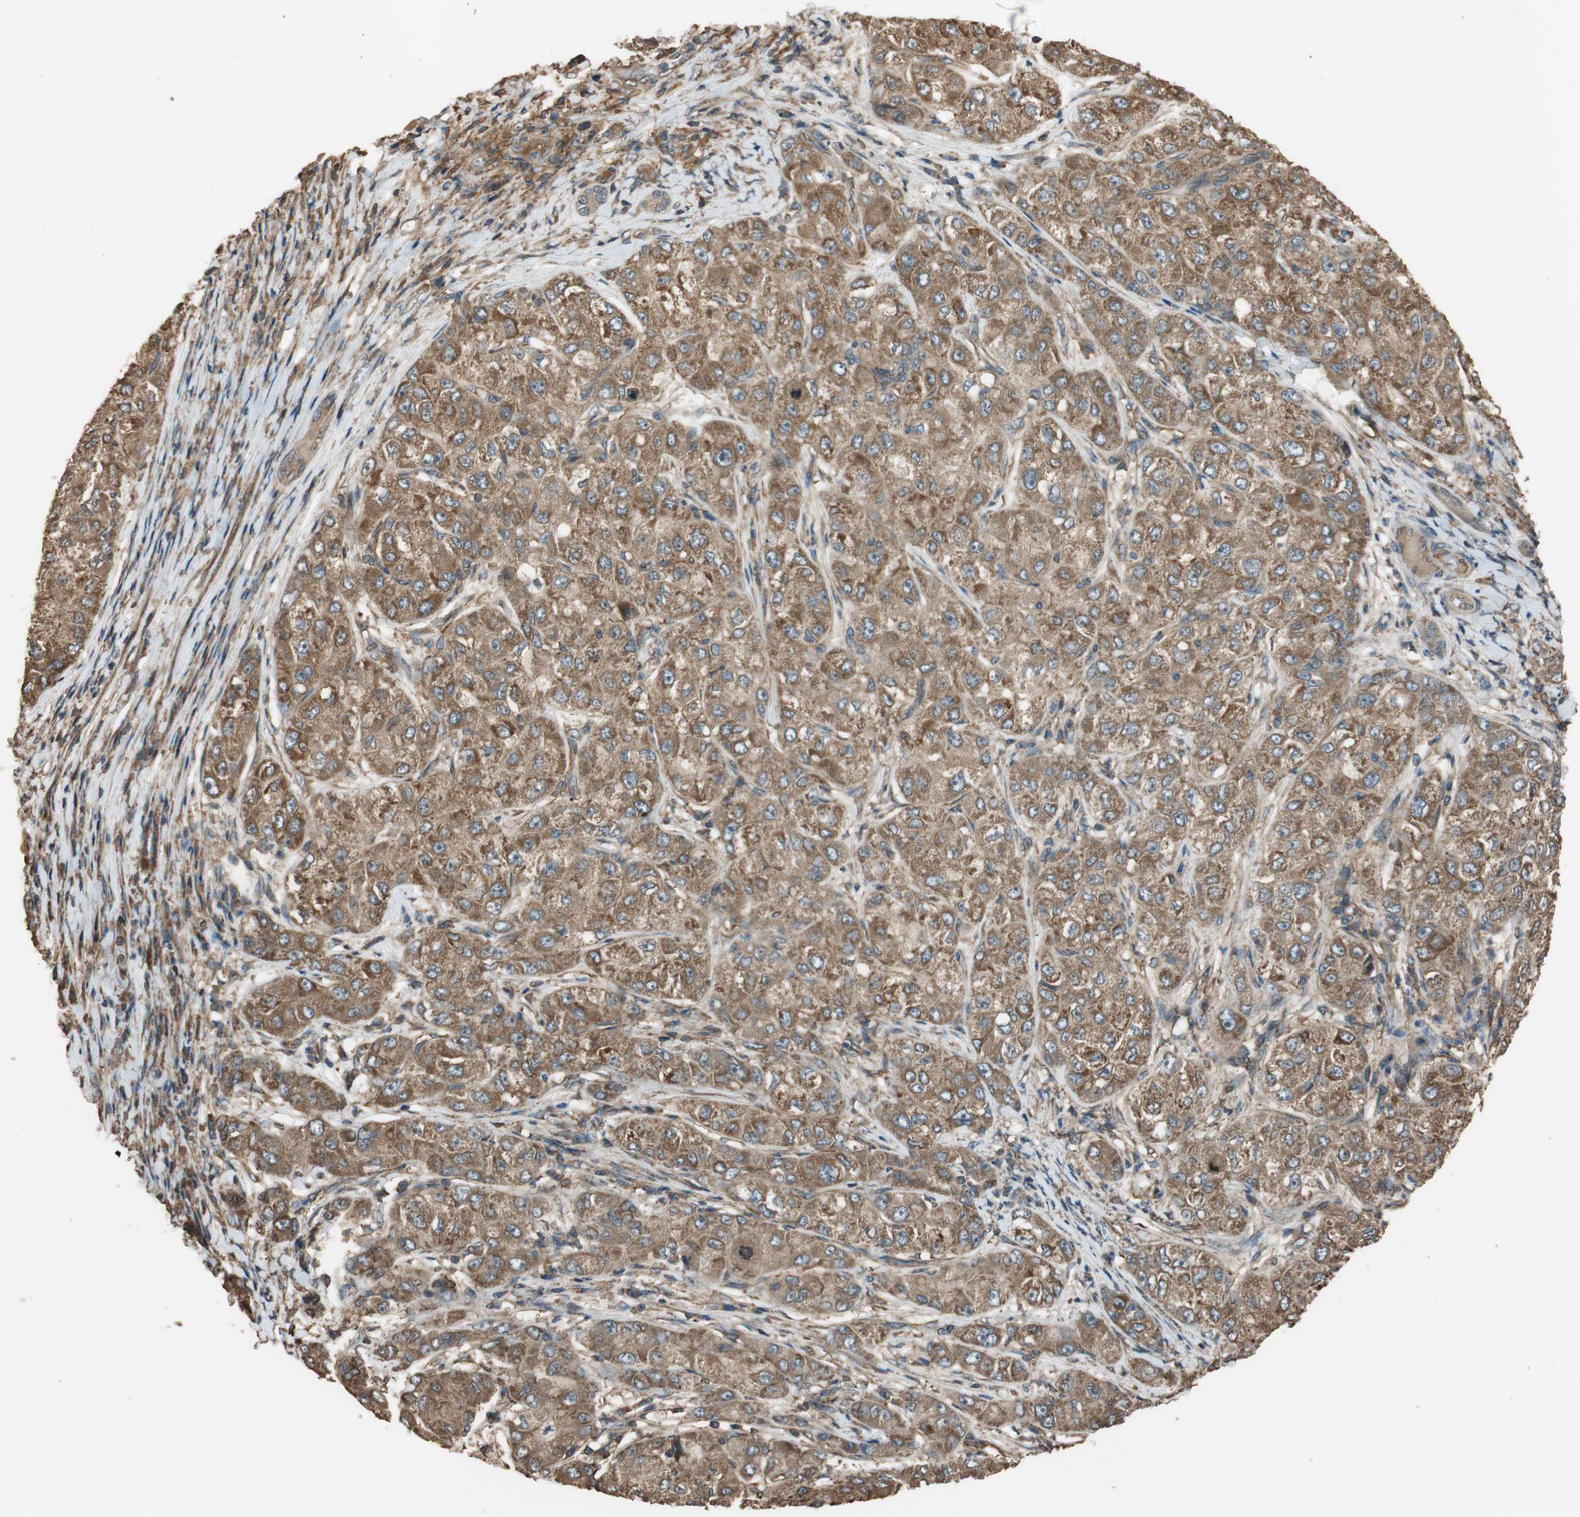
{"staining": {"intensity": "moderate", "quantity": ">75%", "location": "cytoplasmic/membranous"}, "tissue": "liver cancer", "cell_type": "Tumor cells", "image_type": "cancer", "snomed": [{"axis": "morphology", "description": "Carcinoma, Hepatocellular, NOS"}, {"axis": "topography", "description": "Liver"}], "caption": "Liver cancer (hepatocellular carcinoma) was stained to show a protein in brown. There is medium levels of moderate cytoplasmic/membranous expression in about >75% of tumor cells. (IHC, brightfield microscopy, high magnification).", "gene": "MST1R", "patient": {"sex": "male", "age": 80}}